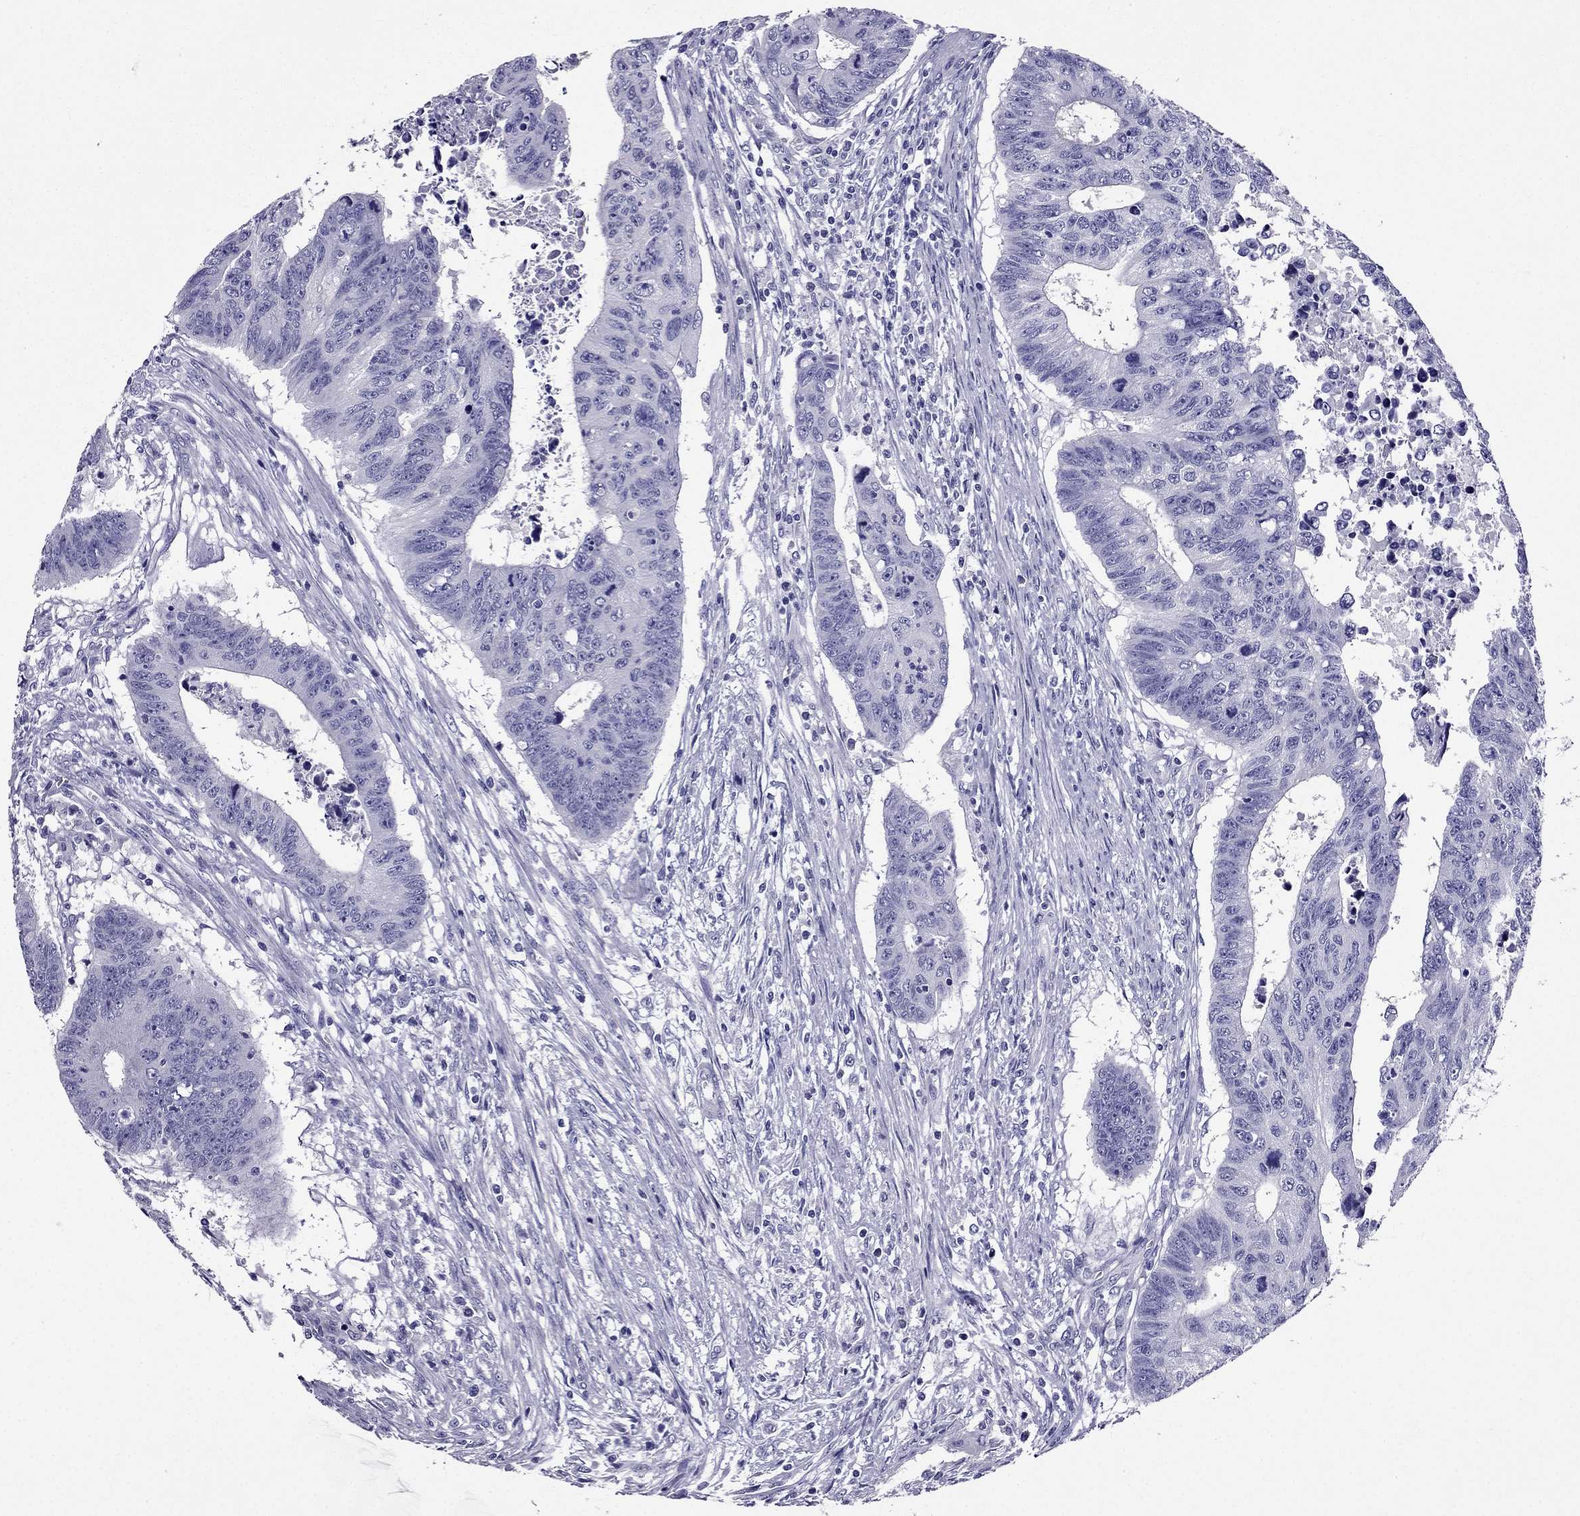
{"staining": {"intensity": "negative", "quantity": "none", "location": "none"}, "tissue": "colorectal cancer", "cell_type": "Tumor cells", "image_type": "cancer", "snomed": [{"axis": "morphology", "description": "Adenocarcinoma, NOS"}, {"axis": "topography", "description": "Rectum"}], "caption": "IHC photomicrograph of adenocarcinoma (colorectal) stained for a protein (brown), which reveals no staining in tumor cells.", "gene": "ZNF541", "patient": {"sex": "female", "age": 85}}